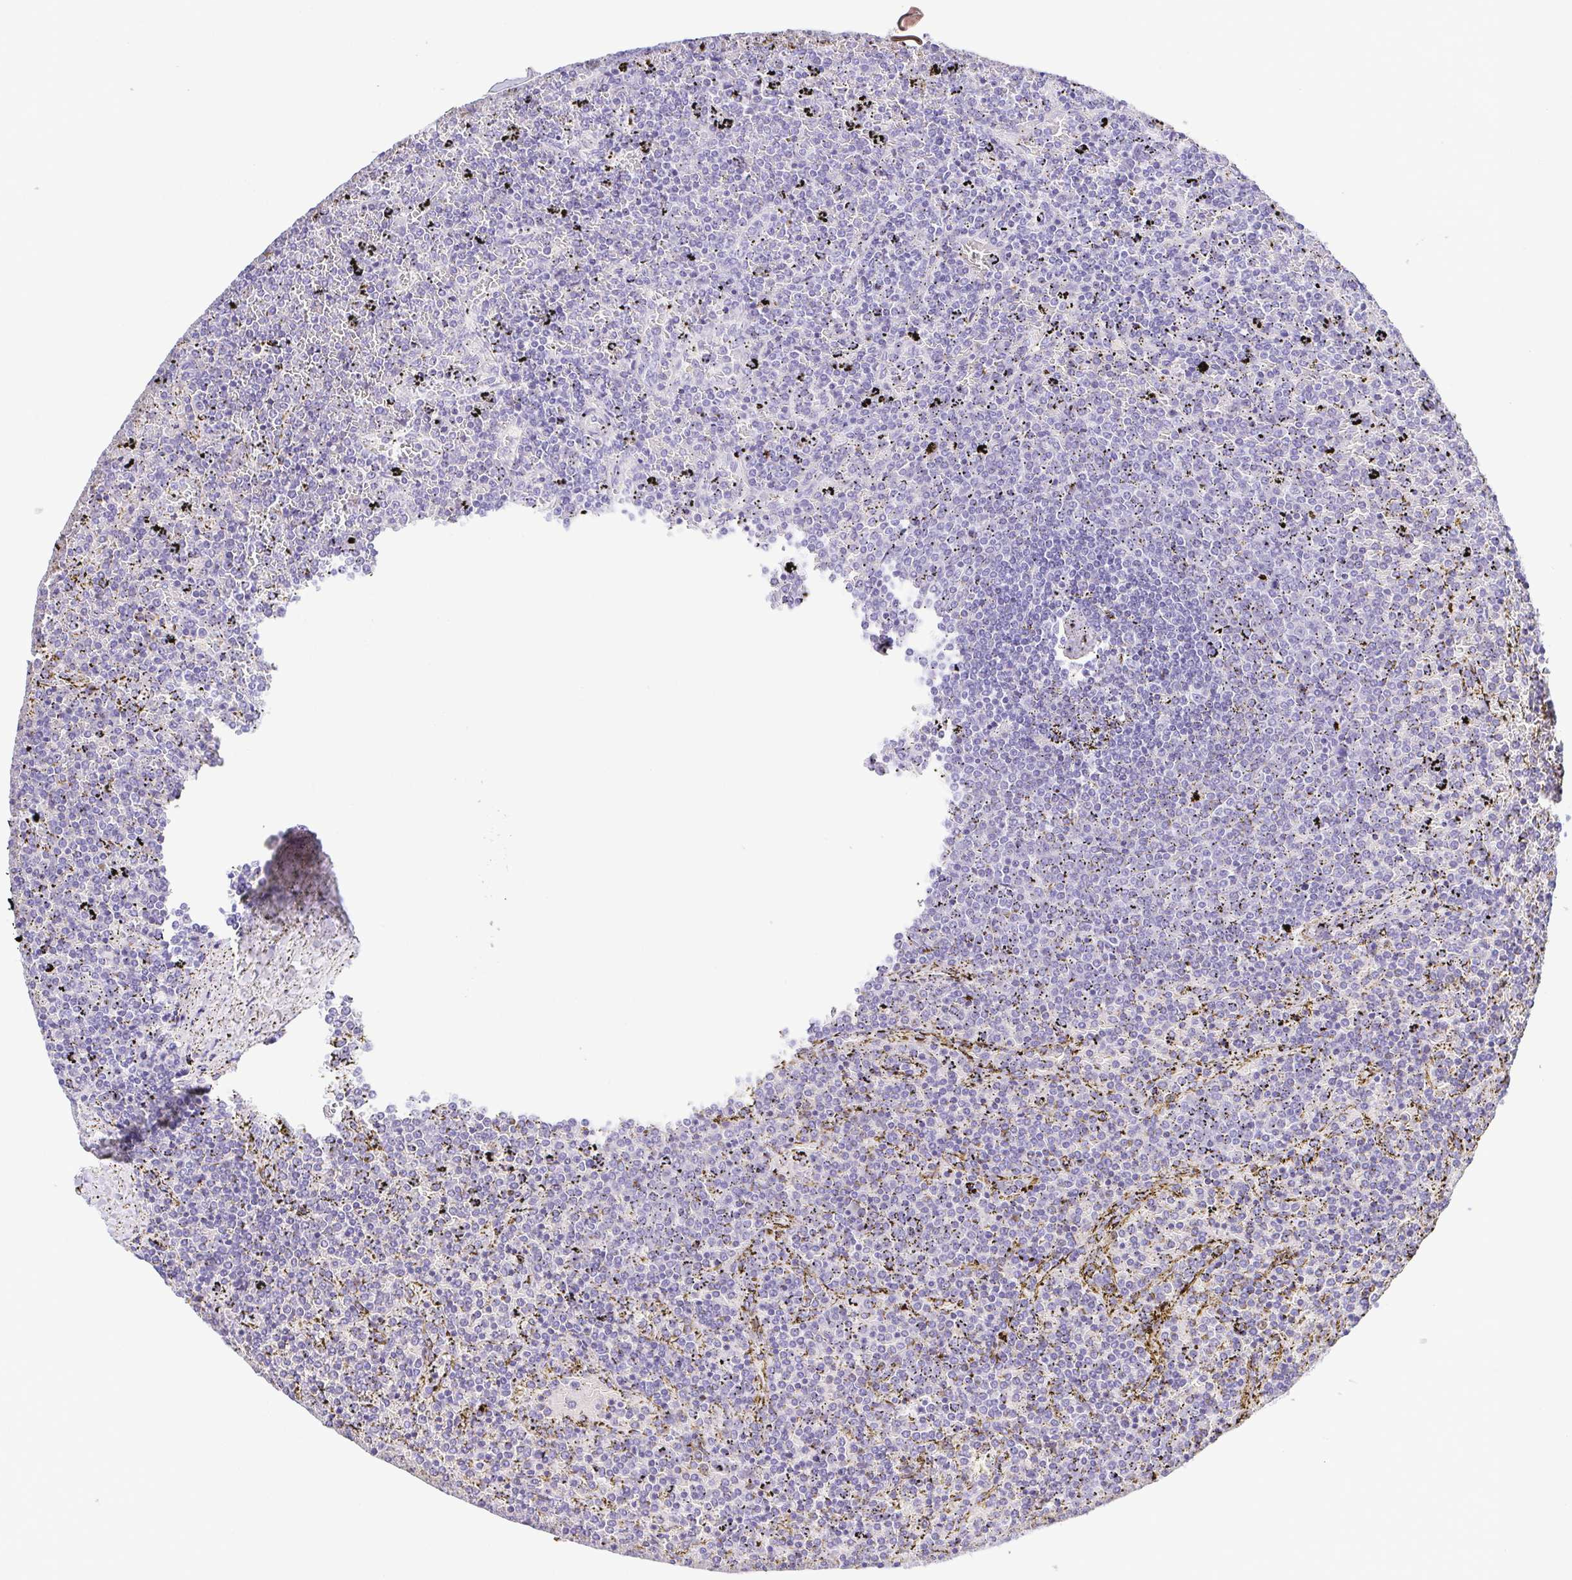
{"staining": {"intensity": "negative", "quantity": "none", "location": "none"}, "tissue": "lymphoma", "cell_type": "Tumor cells", "image_type": "cancer", "snomed": [{"axis": "morphology", "description": "Malignant lymphoma, non-Hodgkin's type, Low grade"}, {"axis": "topography", "description": "Spleen"}], "caption": "This histopathology image is of lymphoma stained with IHC to label a protein in brown with the nuclei are counter-stained blue. There is no positivity in tumor cells.", "gene": "EPB42", "patient": {"sex": "female", "age": 77}}